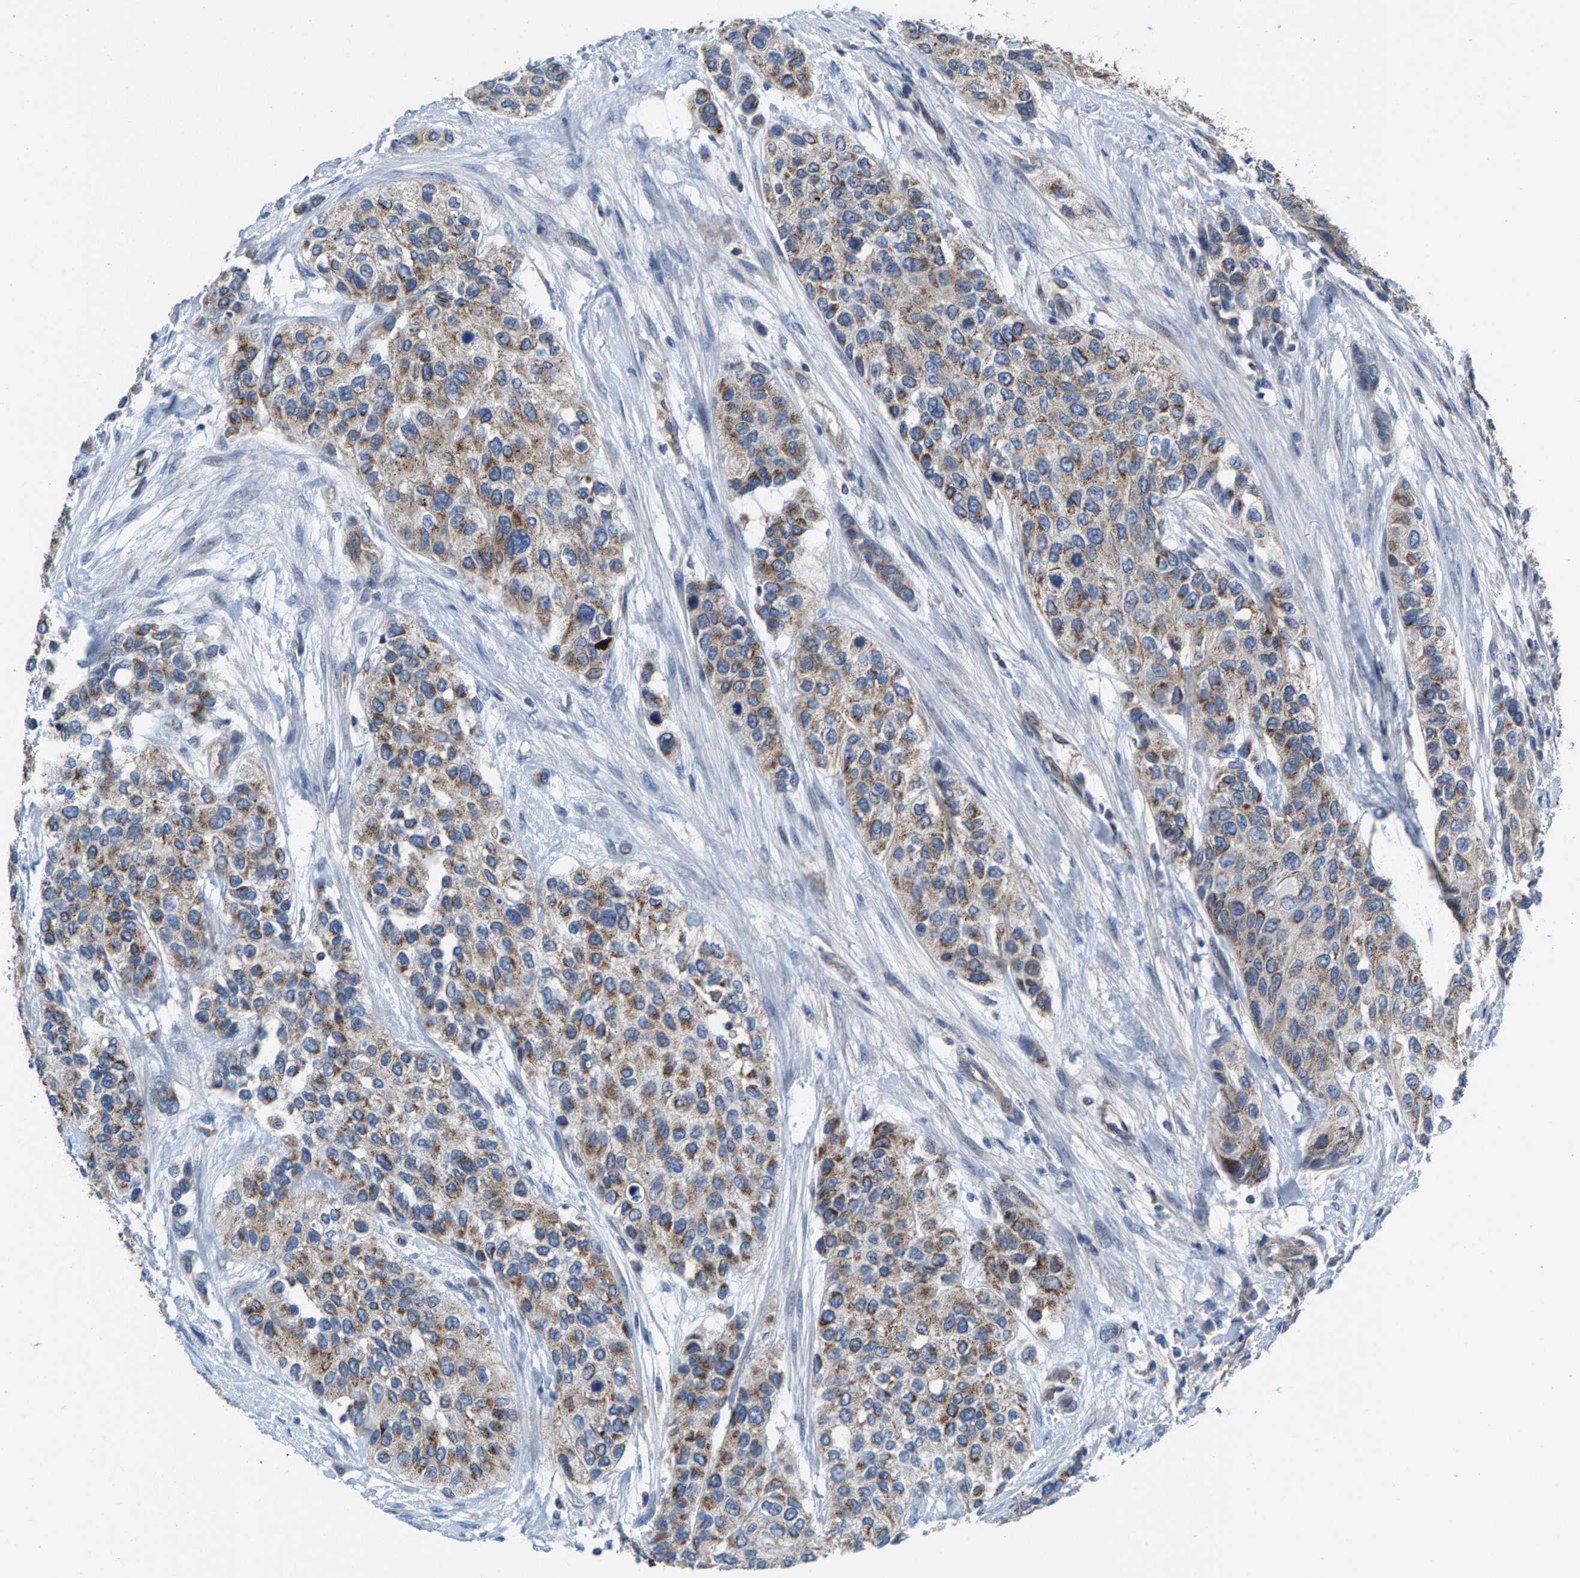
{"staining": {"intensity": "weak", "quantity": ">75%", "location": "cytoplasmic/membranous"}, "tissue": "urothelial cancer", "cell_type": "Tumor cells", "image_type": "cancer", "snomed": [{"axis": "morphology", "description": "Urothelial carcinoma, High grade"}, {"axis": "topography", "description": "Urinary bladder"}], "caption": "Tumor cells reveal low levels of weak cytoplasmic/membranous staining in approximately >75% of cells in urothelial cancer. Nuclei are stained in blue.", "gene": "MRM1", "patient": {"sex": "female", "age": 56}}